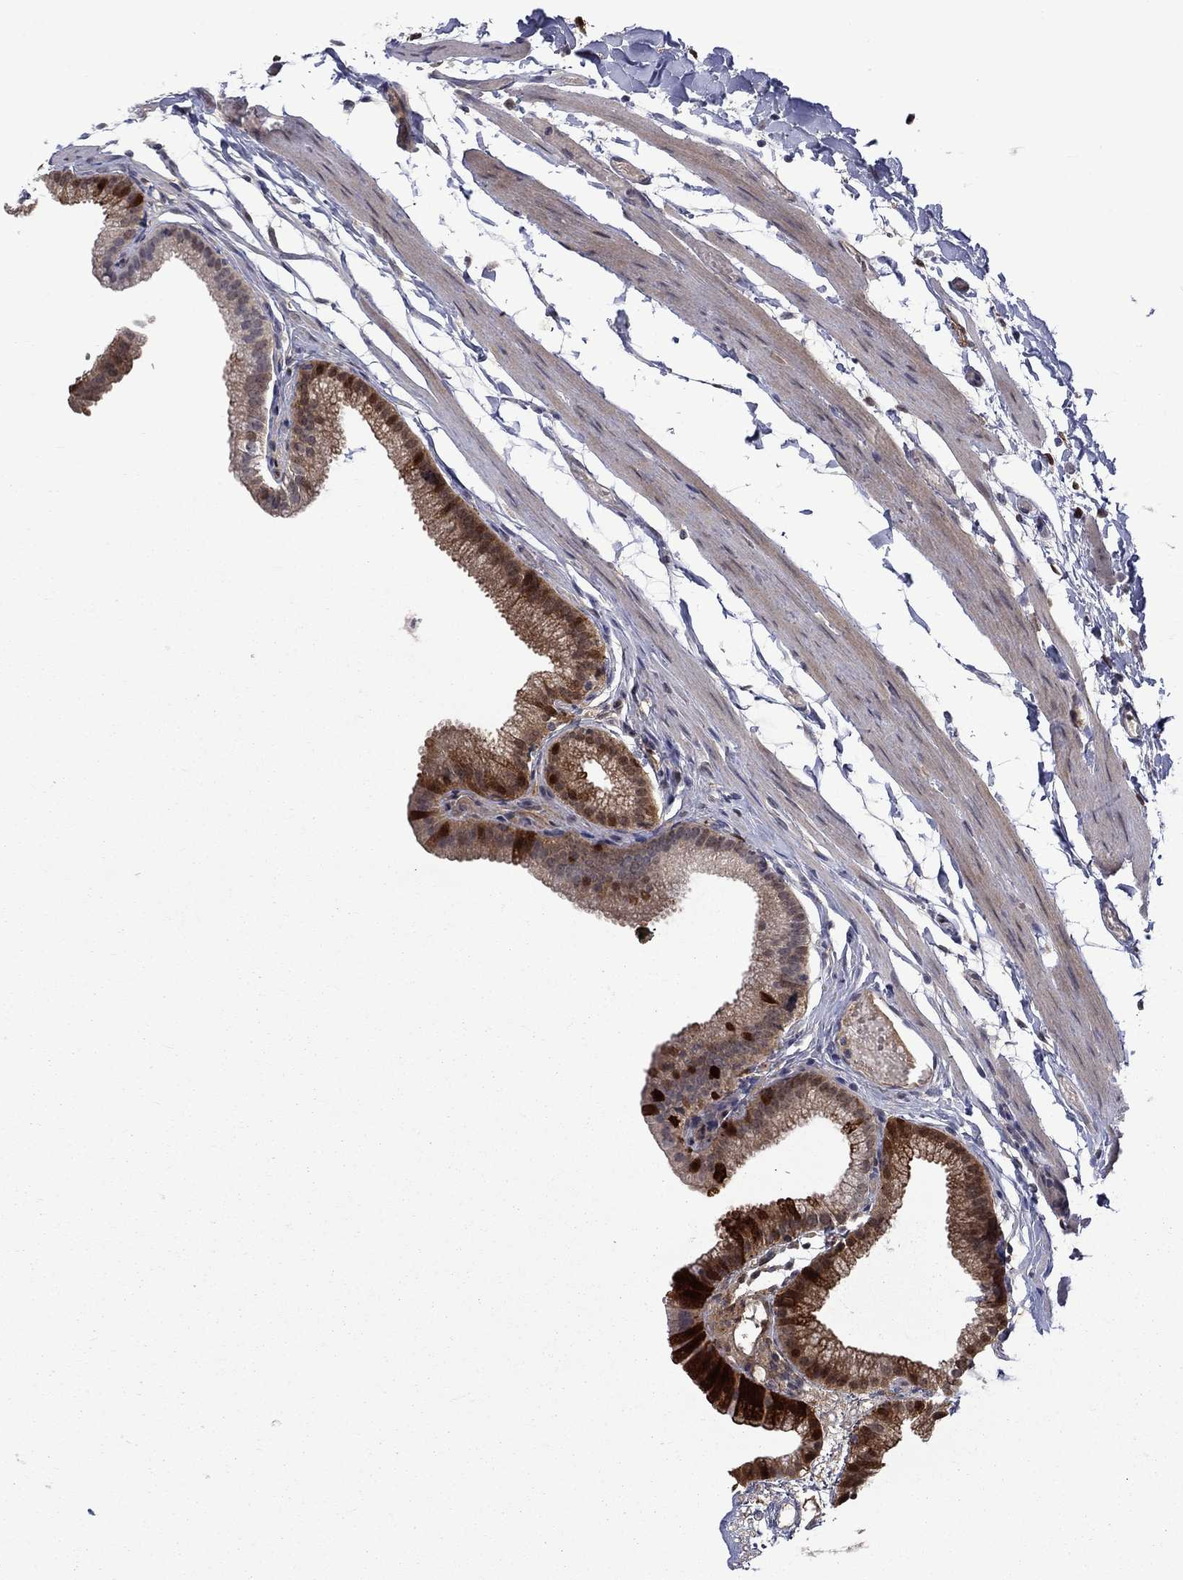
{"staining": {"intensity": "strong", "quantity": "25%-75%", "location": "cytoplasmic/membranous,nuclear"}, "tissue": "gallbladder", "cell_type": "Glandular cells", "image_type": "normal", "snomed": [{"axis": "morphology", "description": "Normal tissue, NOS"}, {"axis": "topography", "description": "Gallbladder"}], "caption": "Glandular cells display strong cytoplasmic/membranous,nuclear staining in approximately 25%-75% of cells in benign gallbladder. (brown staining indicates protein expression, while blue staining denotes nuclei).", "gene": "CBR1", "patient": {"sex": "female", "age": 45}}